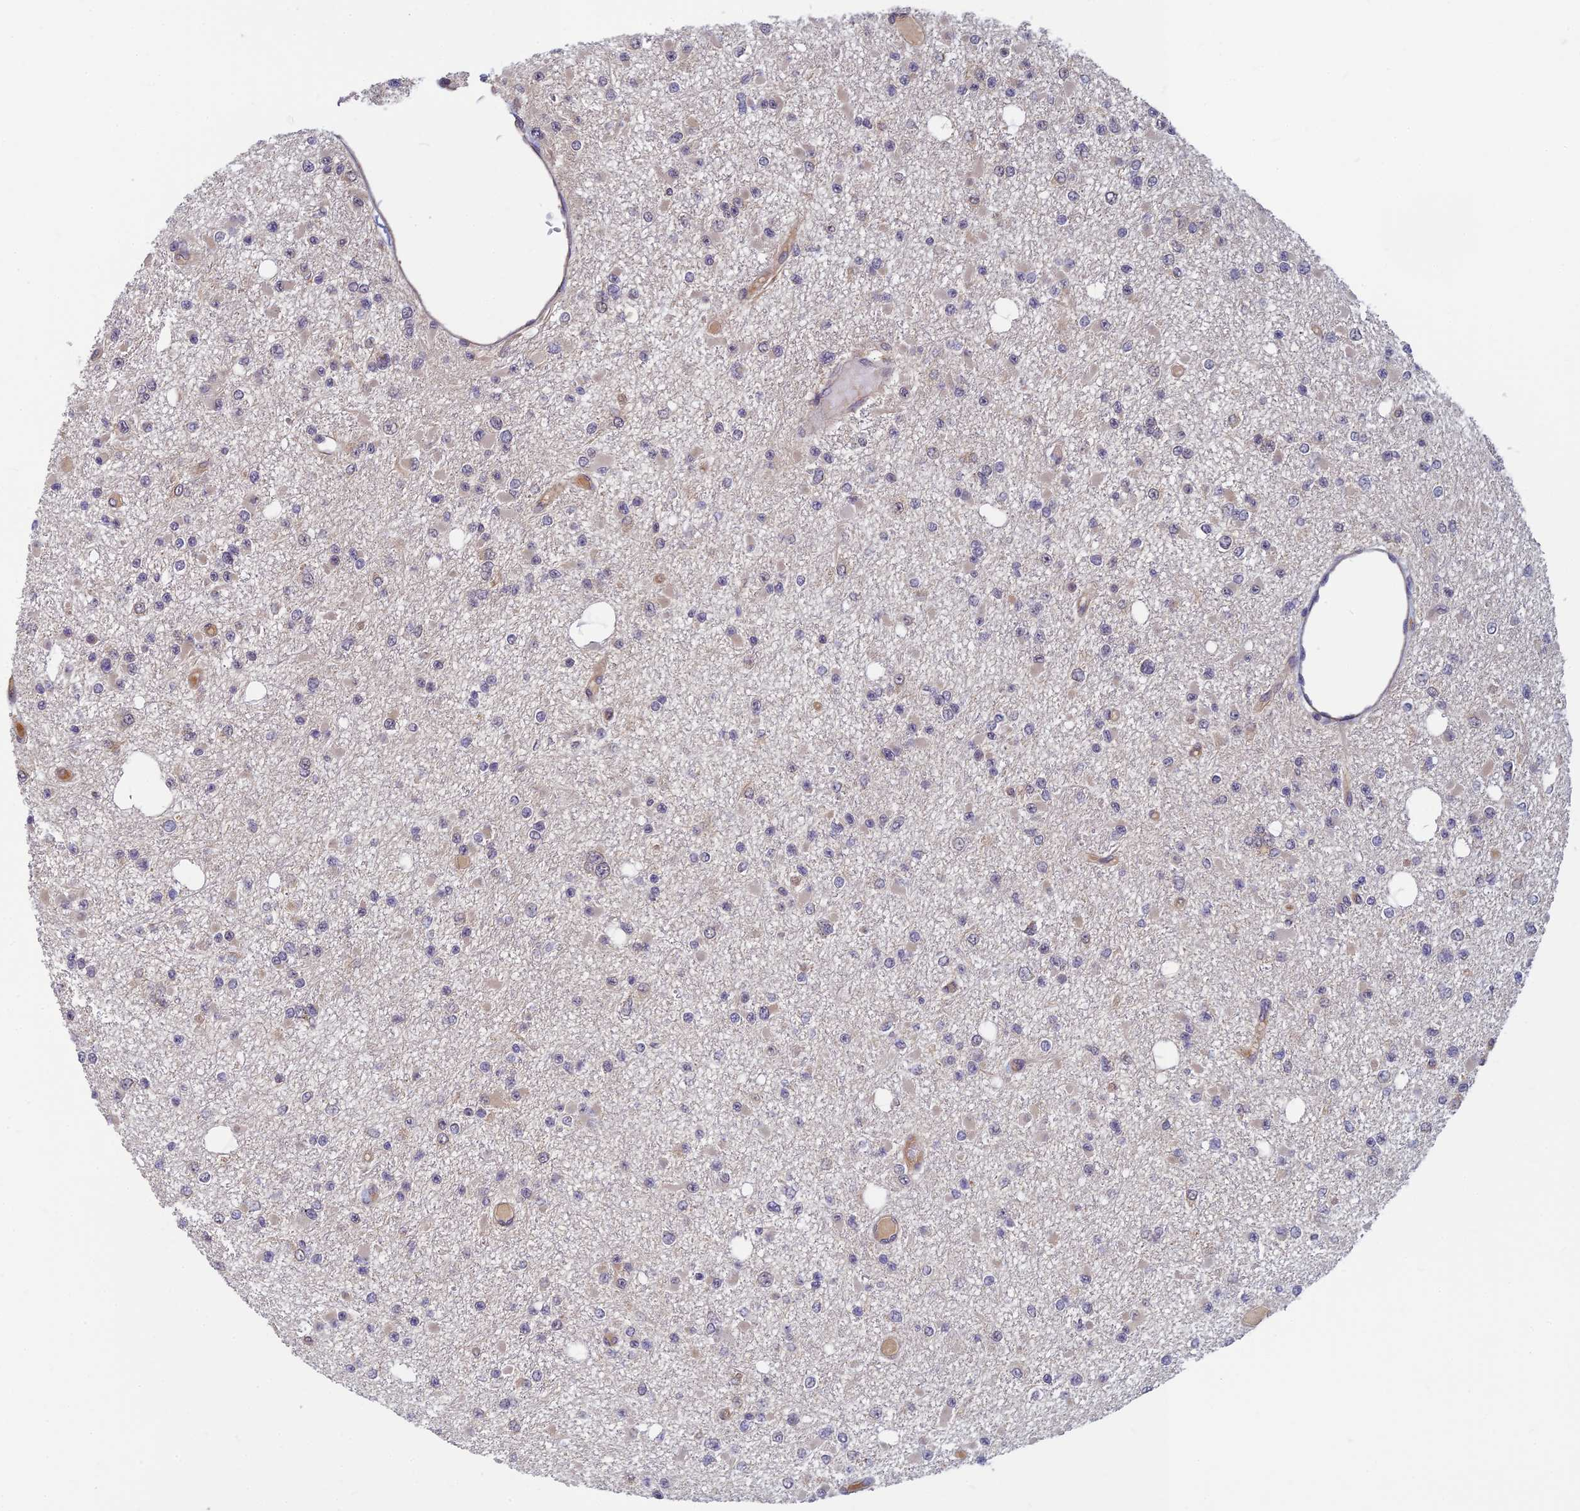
{"staining": {"intensity": "negative", "quantity": "none", "location": "none"}, "tissue": "glioma", "cell_type": "Tumor cells", "image_type": "cancer", "snomed": [{"axis": "morphology", "description": "Glioma, malignant, Low grade"}, {"axis": "topography", "description": "Brain"}], "caption": "IHC photomicrograph of neoplastic tissue: glioma stained with DAB reveals no significant protein staining in tumor cells. Brightfield microscopy of immunohistochemistry (IHC) stained with DAB (3,3'-diaminobenzidine) (brown) and hematoxylin (blue), captured at high magnification.", "gene": "PIKFYVE", "patient": {"sex": "female", "age": 22}}